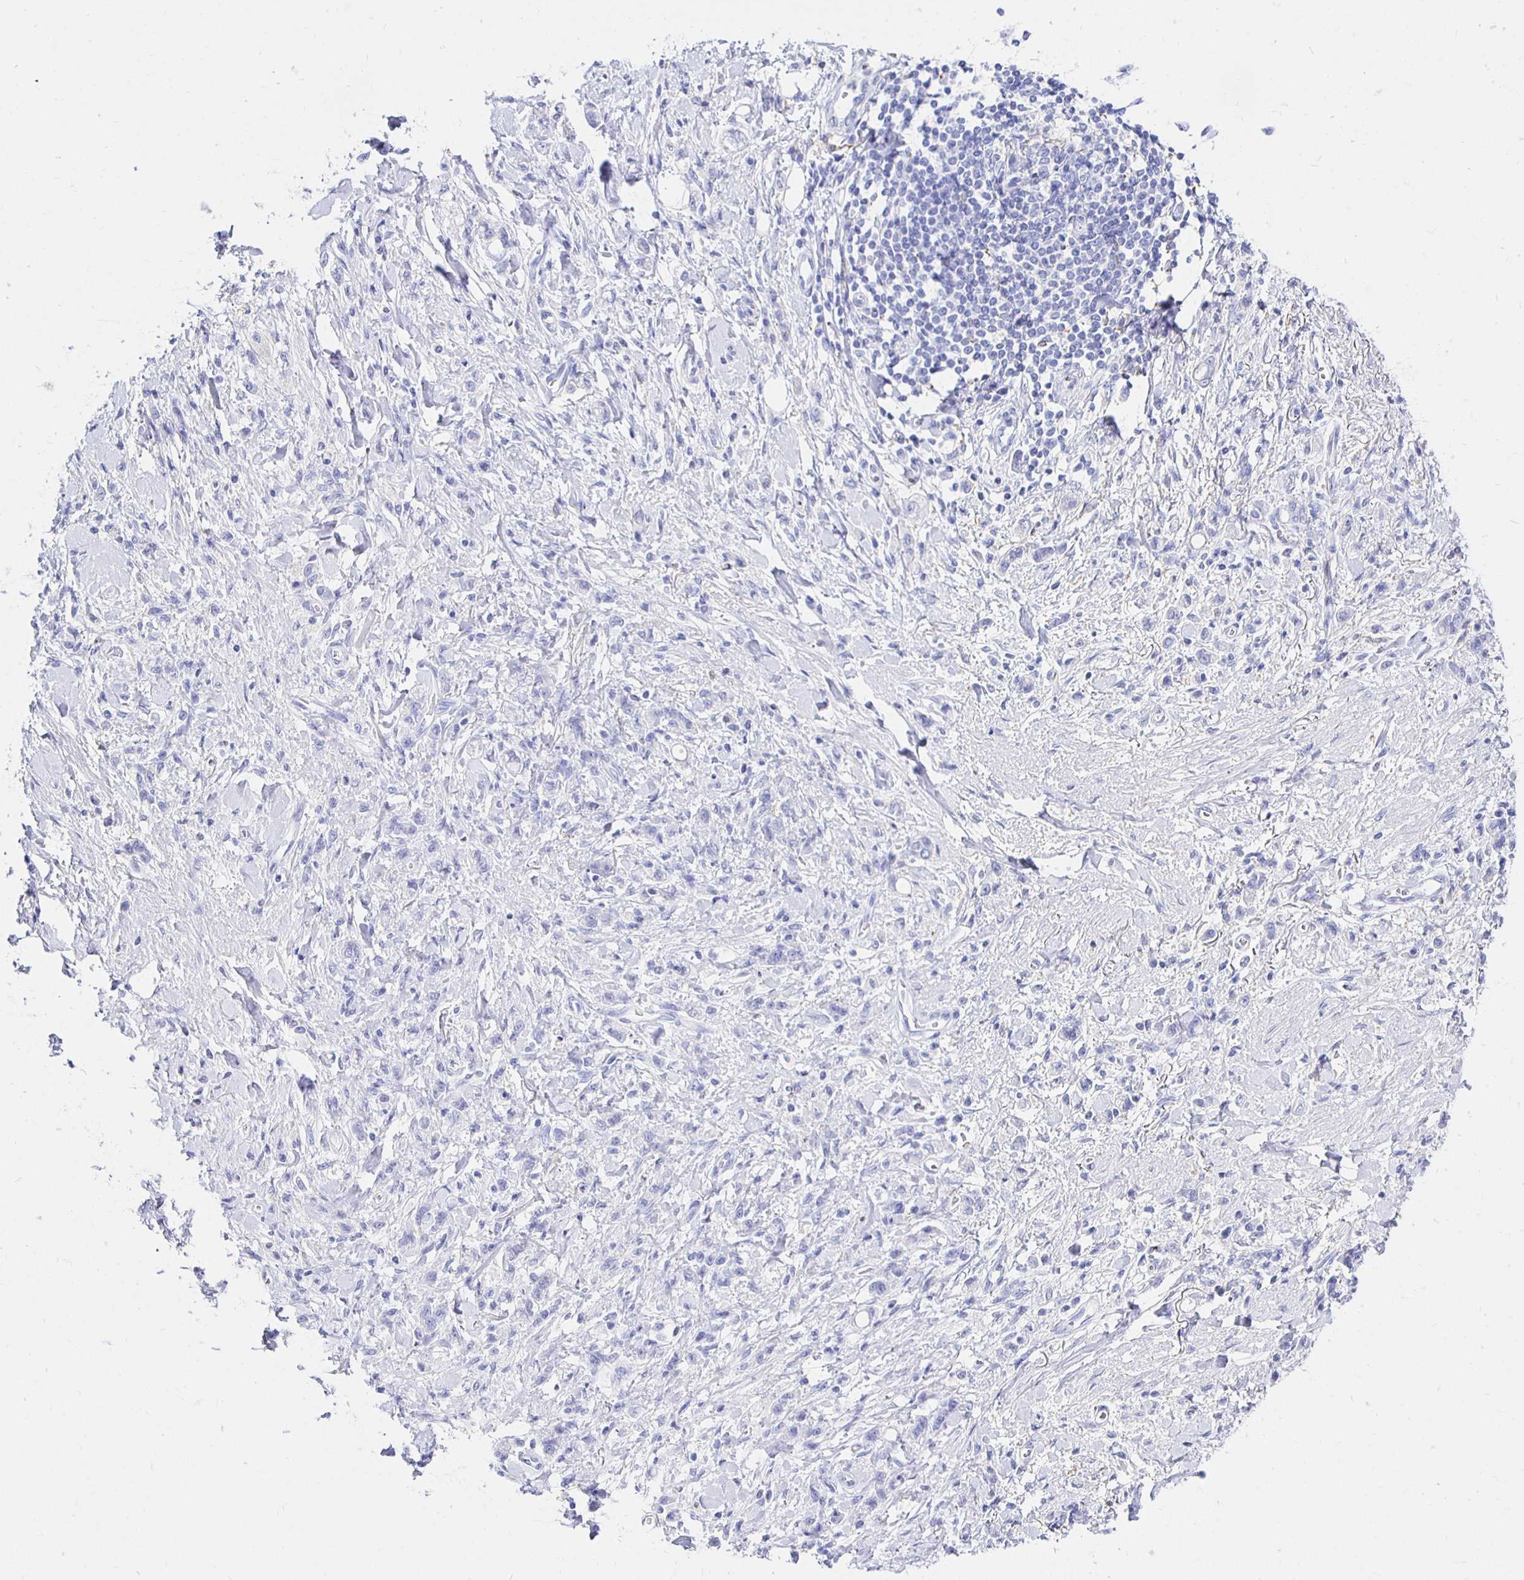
{"staining": {"intensity": "negative", "quantity": "none", "location": "none"}, "tissue": "stomach cancer", "cell_type": "Tumor cells", "image_type": "cancer", "snomed": [{"axis": "morphology", "description": "Adenocarcinoma, NOS"}, {"axis": "topography", "description": "Stomach"}], "caption": "Immunohistochemical staining of stomach adenocarcinoma demonstrates no significant positivity in tumor cells.", "gene": "UMOD", "patient": {"sex": "male", "age": 77}}